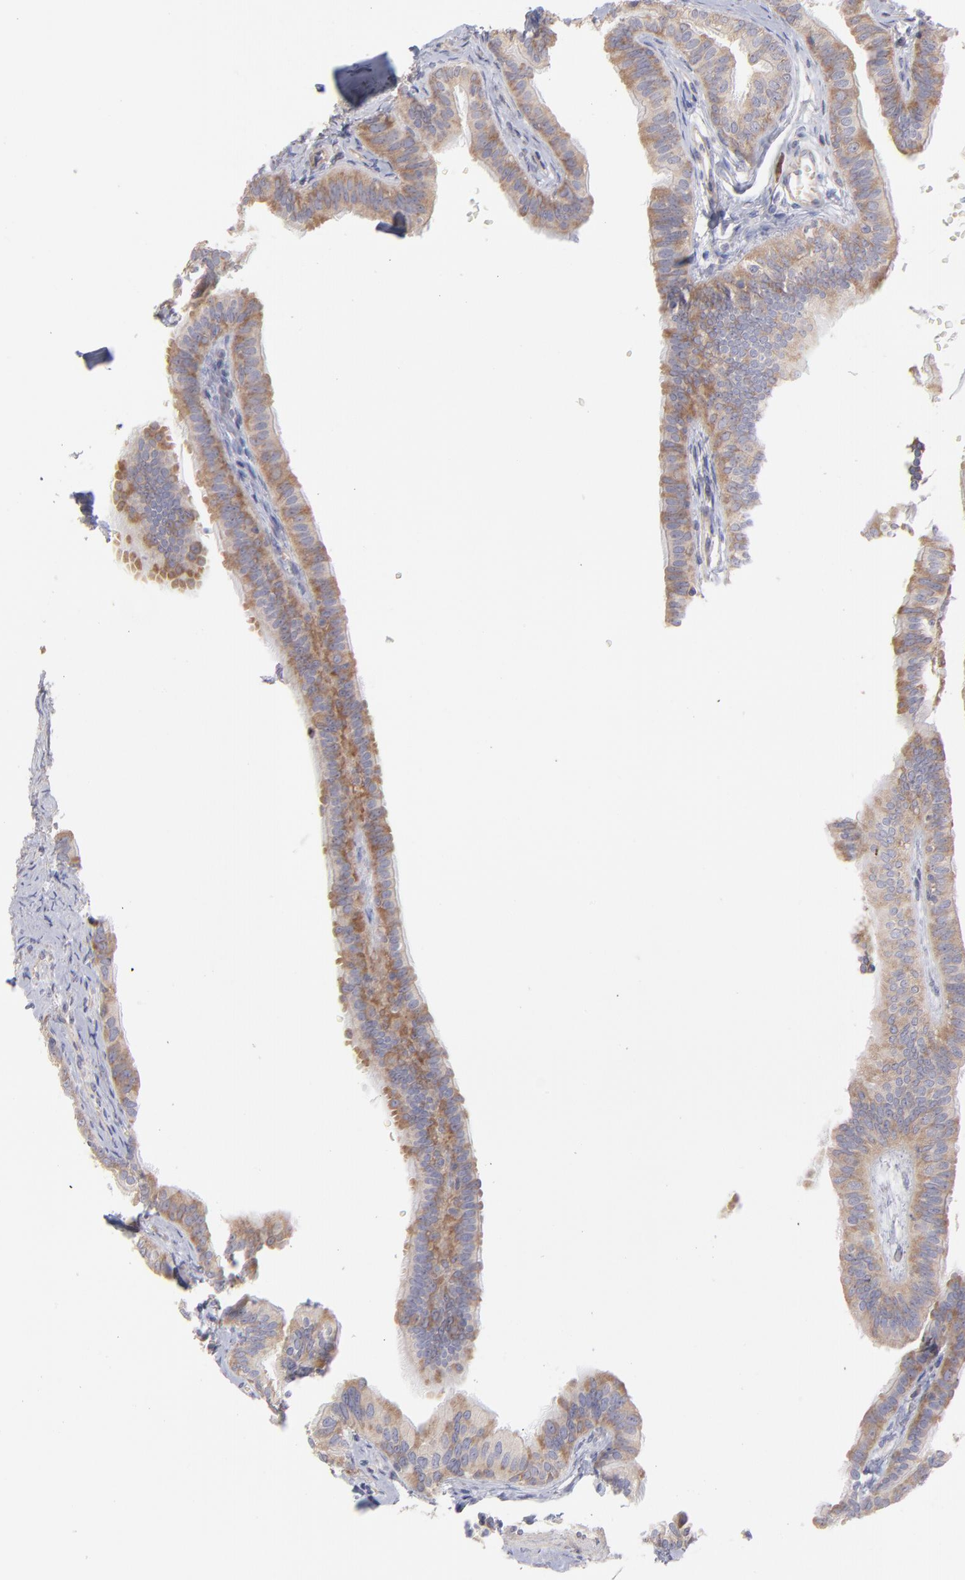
{"staining": {"intensity": "weak", "quantity": "25%-75%", "location": "cytoplasmic/membranous"}, "tissue": "fallopian tube", "cell_type": "Glandular cells", "image_type": "normal", "snomed": [{"axis": "morphology", "description": "Normal tissue, NOS"}, {"axis": "morphology", "description": "Dermoid, NOS"}, {"axis": "topography", "description": "Fallopian tube"}], "caption": "A low amount of weak cytoplasmic/membranous expression is seen in approximately 25%-75% of glandular cells in normal fallopian tube. (DAB (3,3'-diaminobenzidine) IHC, brown staining for protein, blue staining for nuclei).", "gene": "RPLP0", "patient": {"sex": "female", "age": 33}}